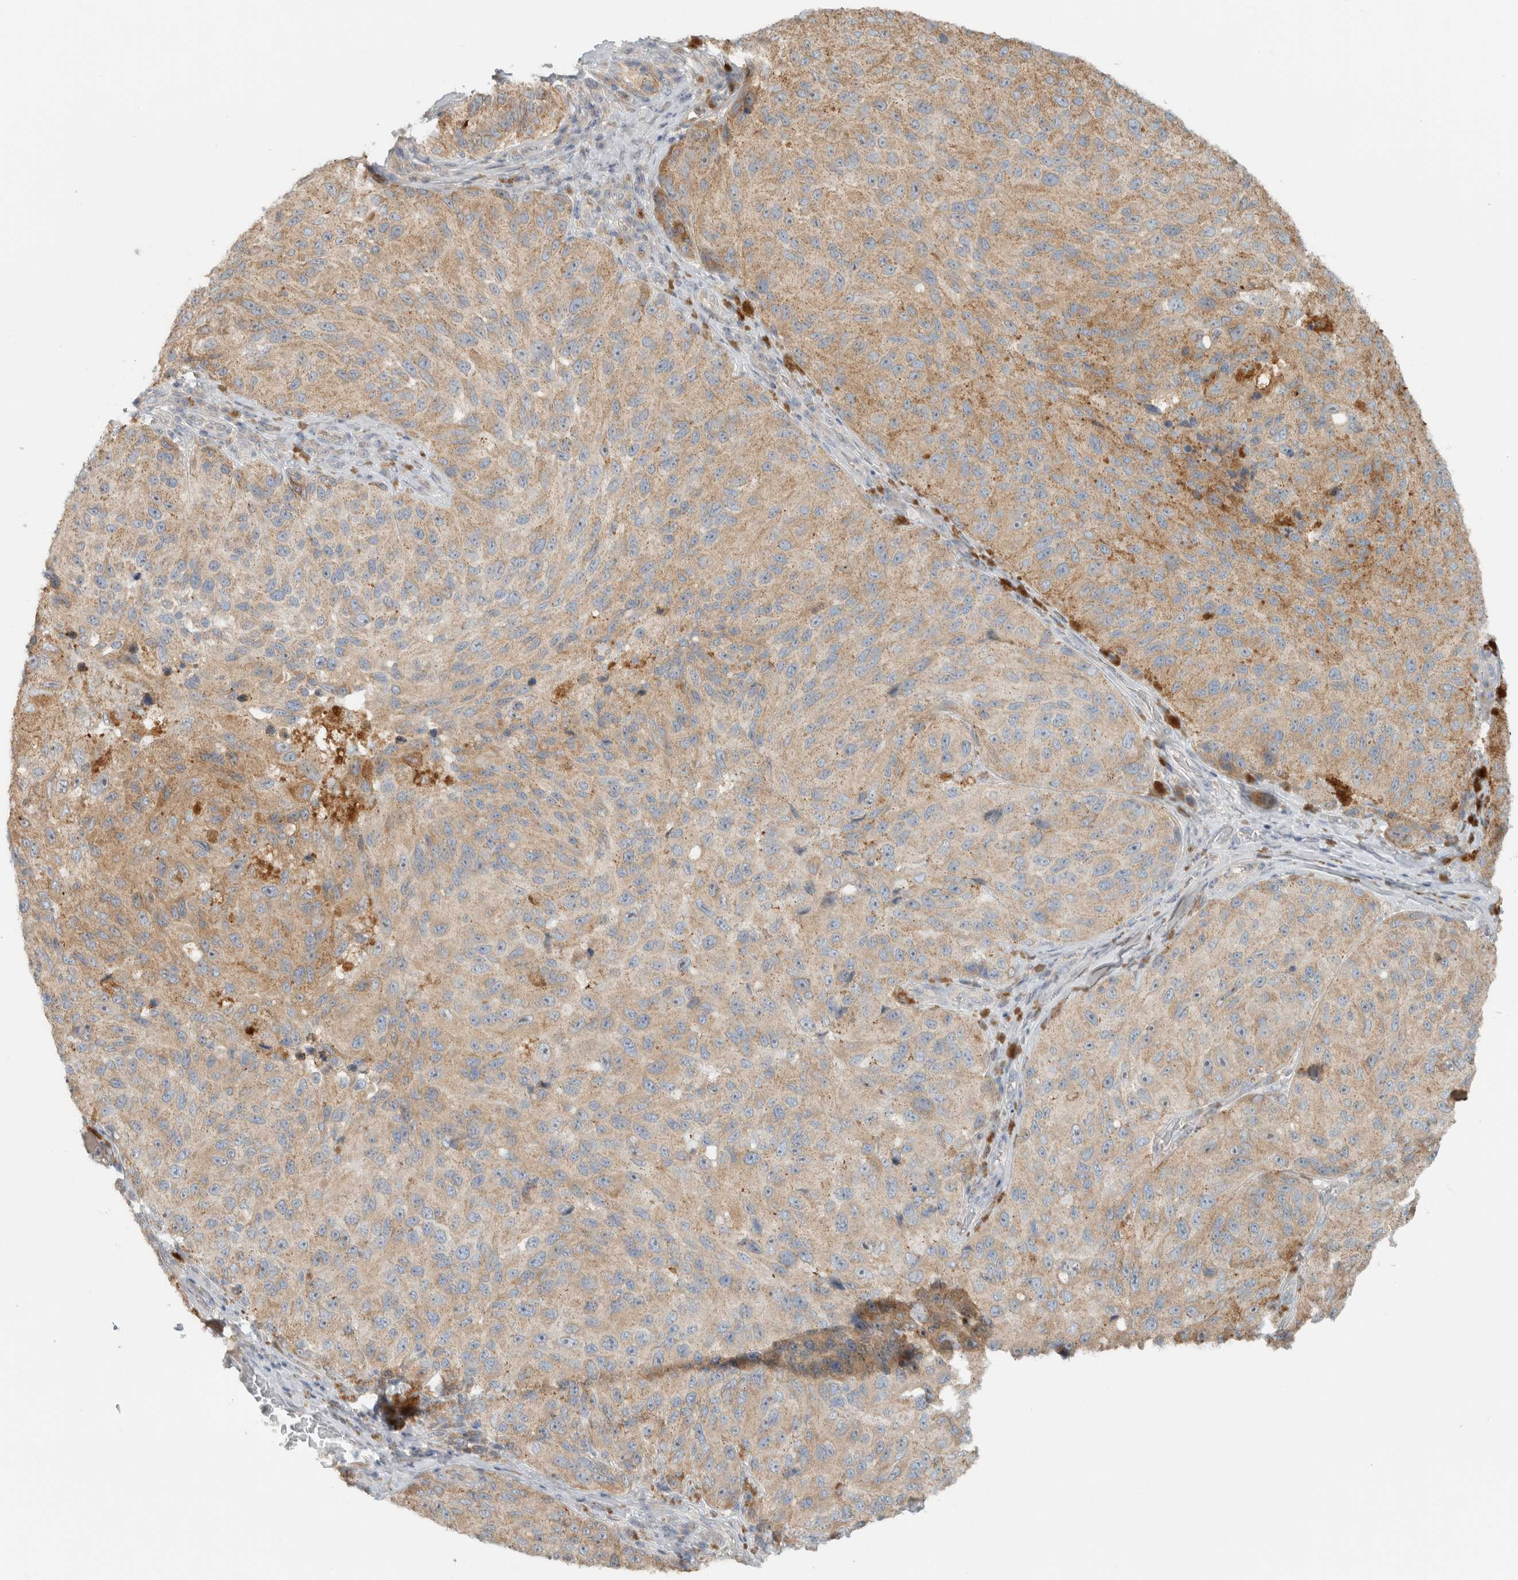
{"staining": {"intensity": "weak", "quantity": ">75%", "location": "cytoplasmic/membranous"}, "tissue": "melanoma", "cell_type": "Tumor cells", "image_type": "cancer", "snomed": [{"axis": "morphology", "description": "Malignant melanoma, NOS"}, {"axis": "topography", "description": "Skin"}], "caption": "Immunohistochemical staining of human melanoma reveals low levels of weak cytoplasmic/membranous protein expression in approximately >75% of tumor cells.", "gene": "HGS", "patient": {"sex": "female", "age": 73}}